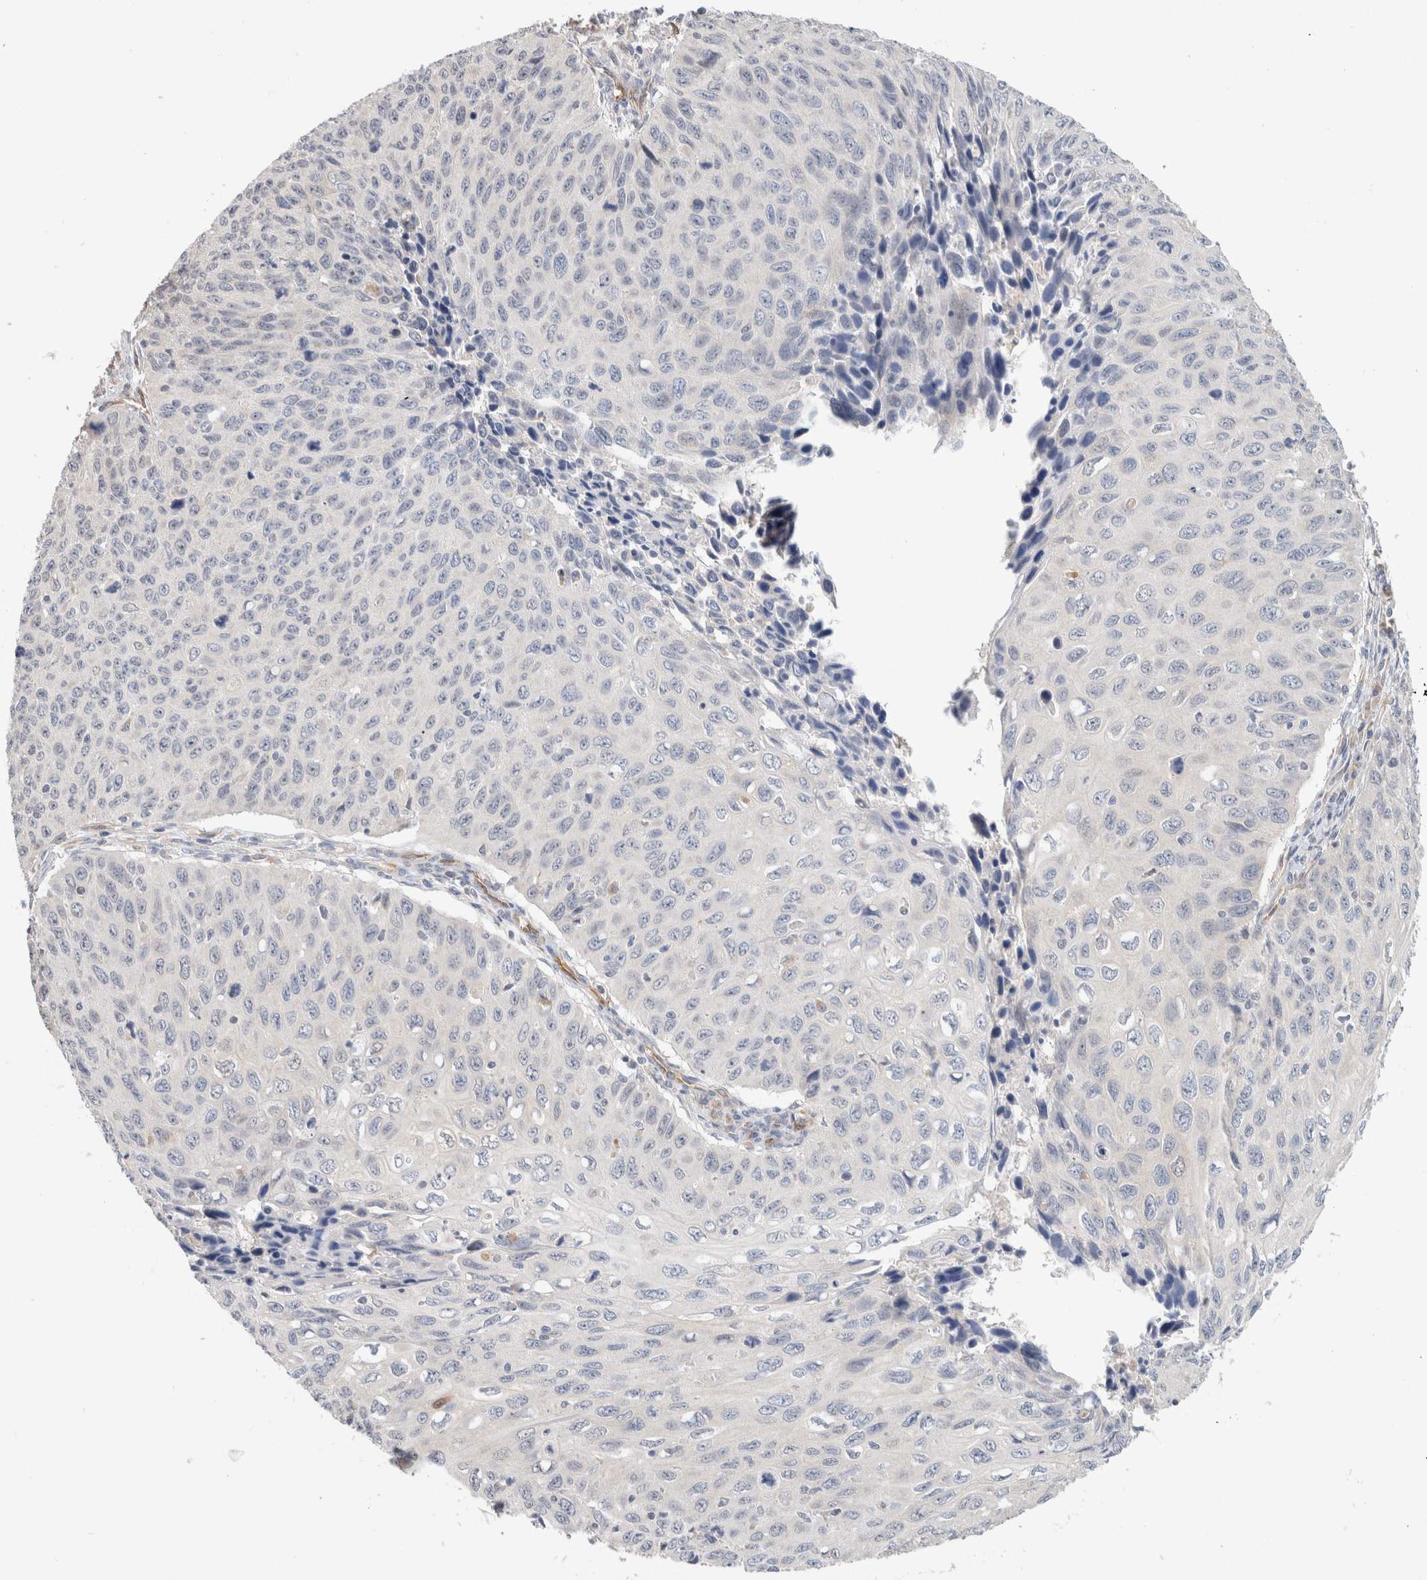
{"staining": {"intensity": "negative", "quantity": "none", "location": "none"}, "tissue": "cervical cancer", "cell_type": "Tumor cells", "image_type": "cancer", "snomed": [{"axis": "morphology", "description": "Squamous cell carcinoma, NOS"}, {"axis": "topography", "description": "Cervix"}], "caption": "IHC histopathology image of cervical cancer stained for a protein (brown), which displays no positivity in tumor cells.", "gene": "CA13", "patient": {"sex": "female", "age": 53}}